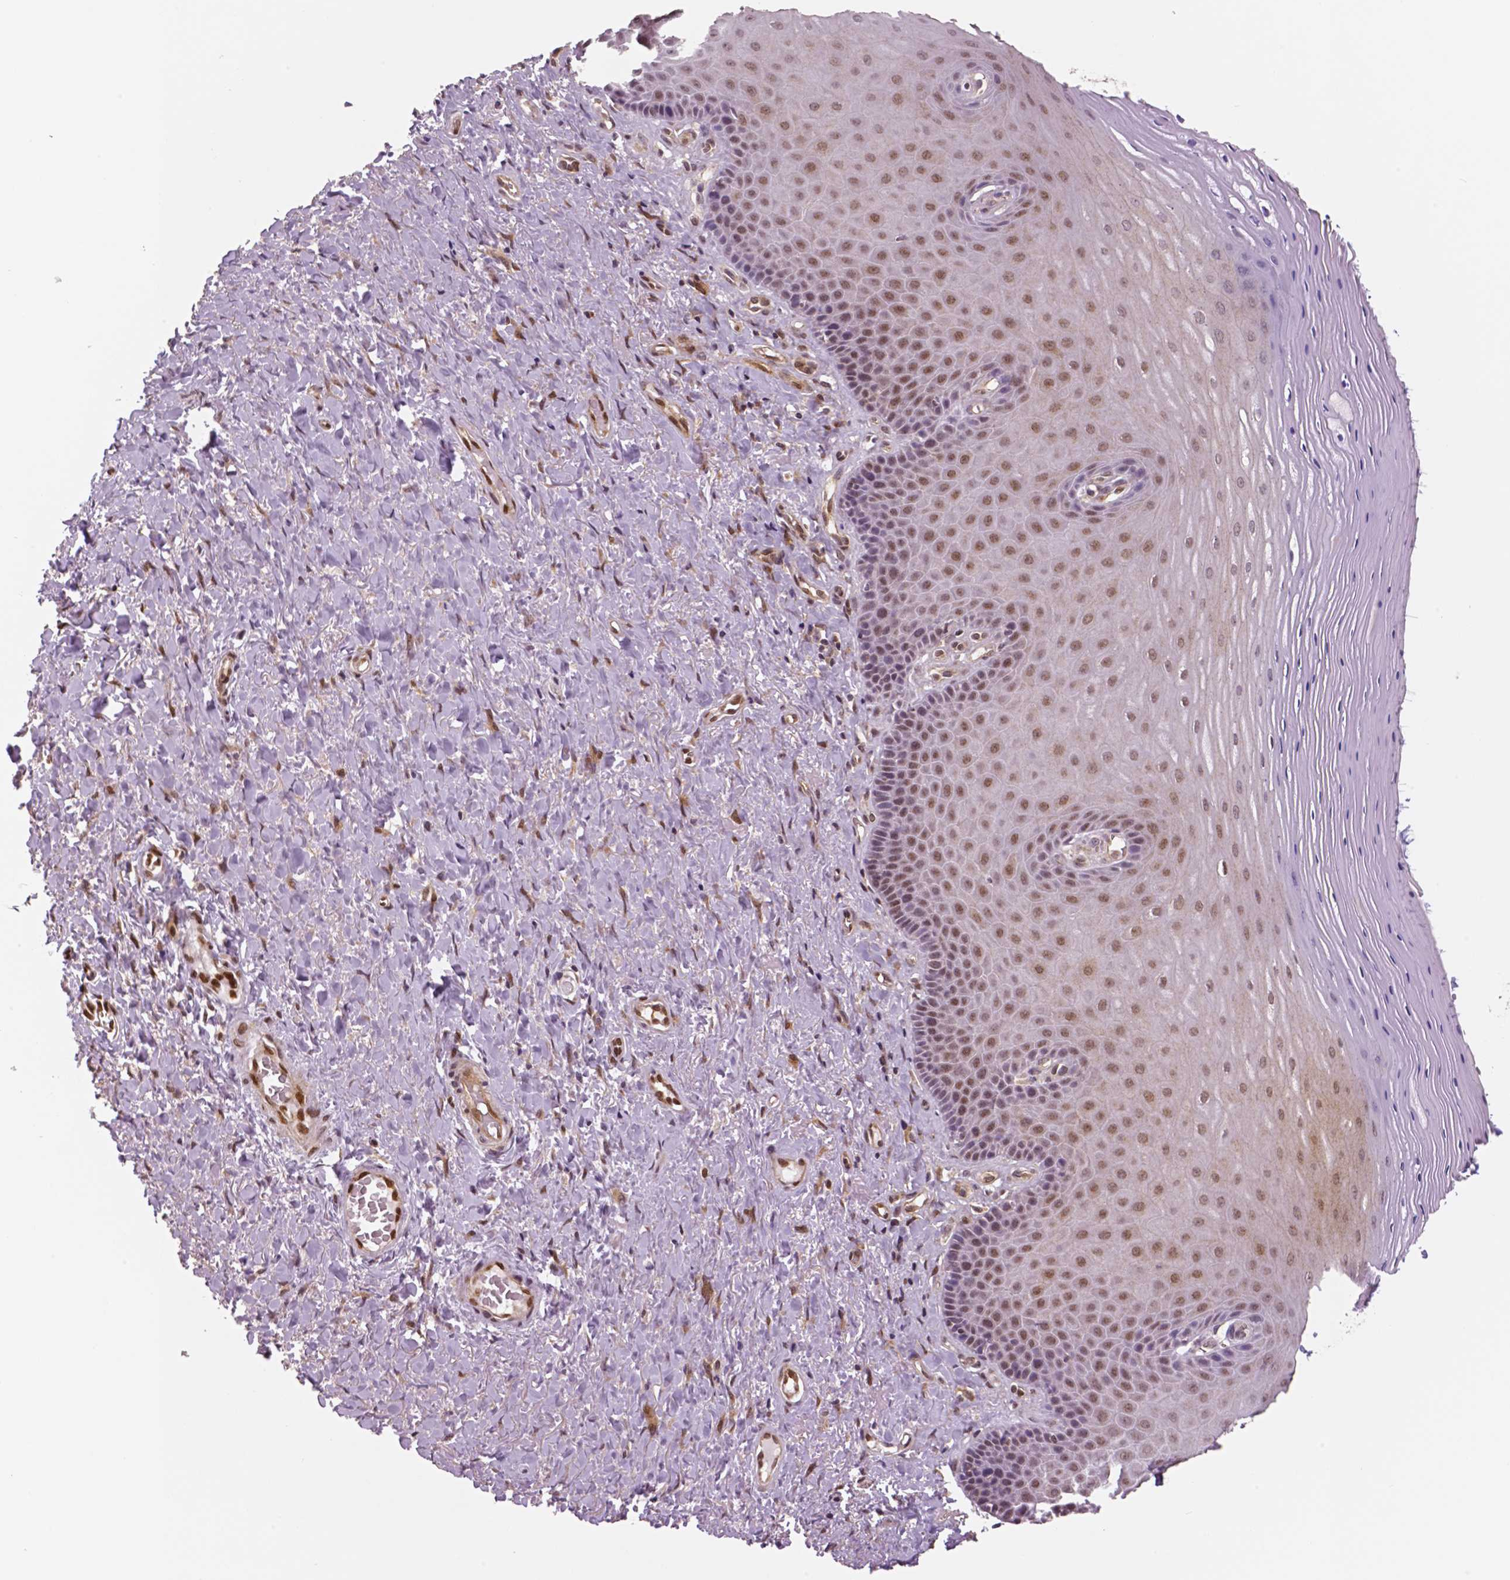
{"staining": {"intensity": "moderate", "quantity": ">75%", "location": "cytoplasmic/membranous,nuclear"}, "tissue": "vagina", "cell_type": "Squamous epithelial cells", "image_type": "normal", "snomed": [{"axis": "morphology", "description": "Normal tissue, NOS"}, {"axis": "topography", "description": "Vagina"}], "caption": "Immunohistochemistry of benign human vagina displays medium levels of moderate cytoplasmic/membranous,nuclear expression in about >75% of squamous epithelial cells. (Stains: DAB (3,3'-diaminobenzidine) in brown, nuclei in blue, Microscopy: brightfield microscopy at high magnification).", "gene": "STAT3", "patient": {"sex": "female", "age": 83}}